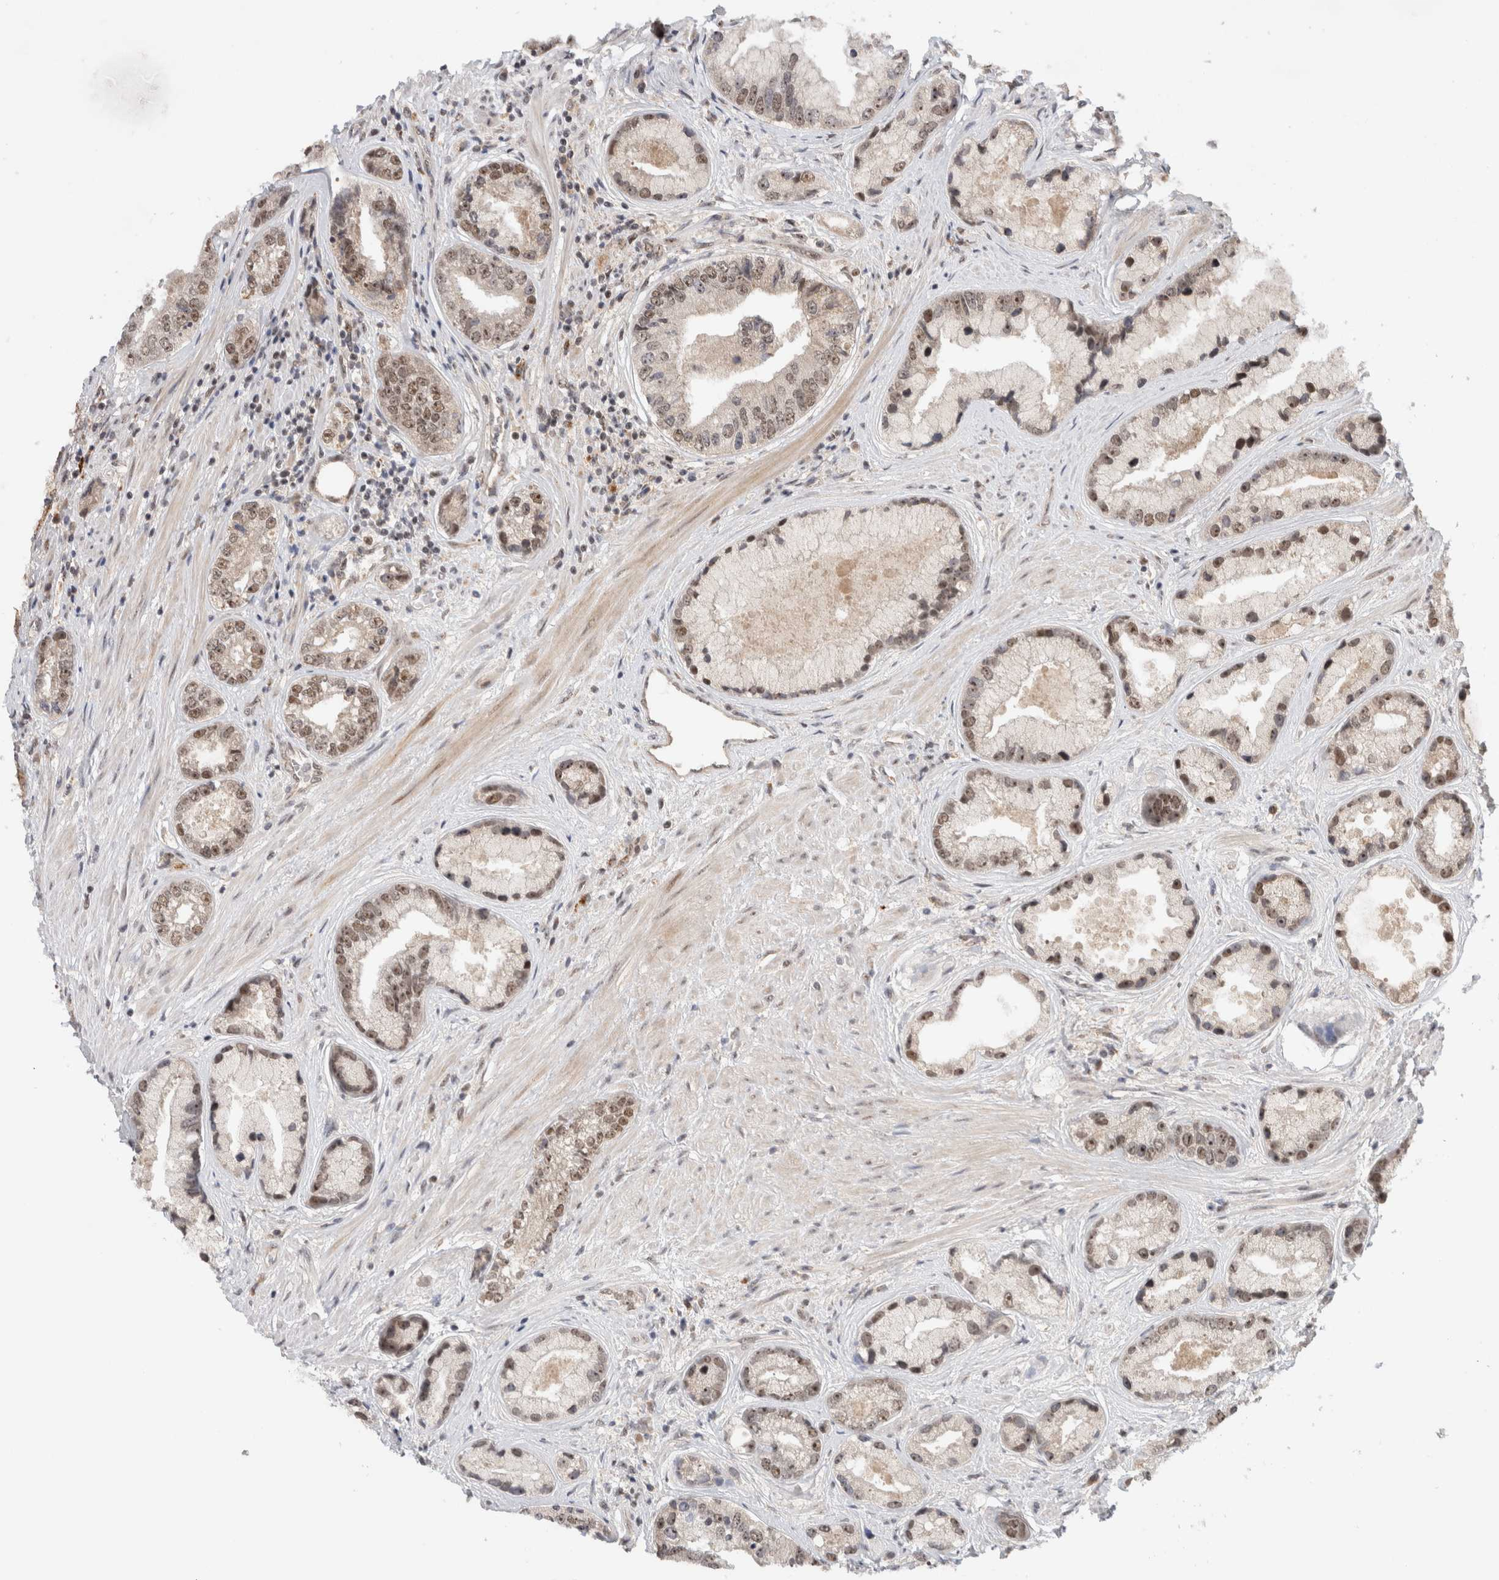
{"staining": {"intensity": "weak", "quantity": "25%-75%", "location": "nuclear"}, "tissue": "prostate cancer", "cell_type": "Tumor cells", "image_type": "cancer", "snomed": [{"axis": "morphology", "description": "Adenocarcinoma, High grade"}, {"axis": "topography", "description": "Prostate"}], "caption": "IHC of human prostate cancer (high-grade adenocarcinoma) demonstrates low levels of weak nuclear positivity in approximately 25%-75% of tumor cells. (DAB (3,3'-diaminobenzidine) = brown stain, brightfield microscopy at high magnification).", "gene": "MPHOSPH6", "patient": {"sex": "male", "age": 61}}